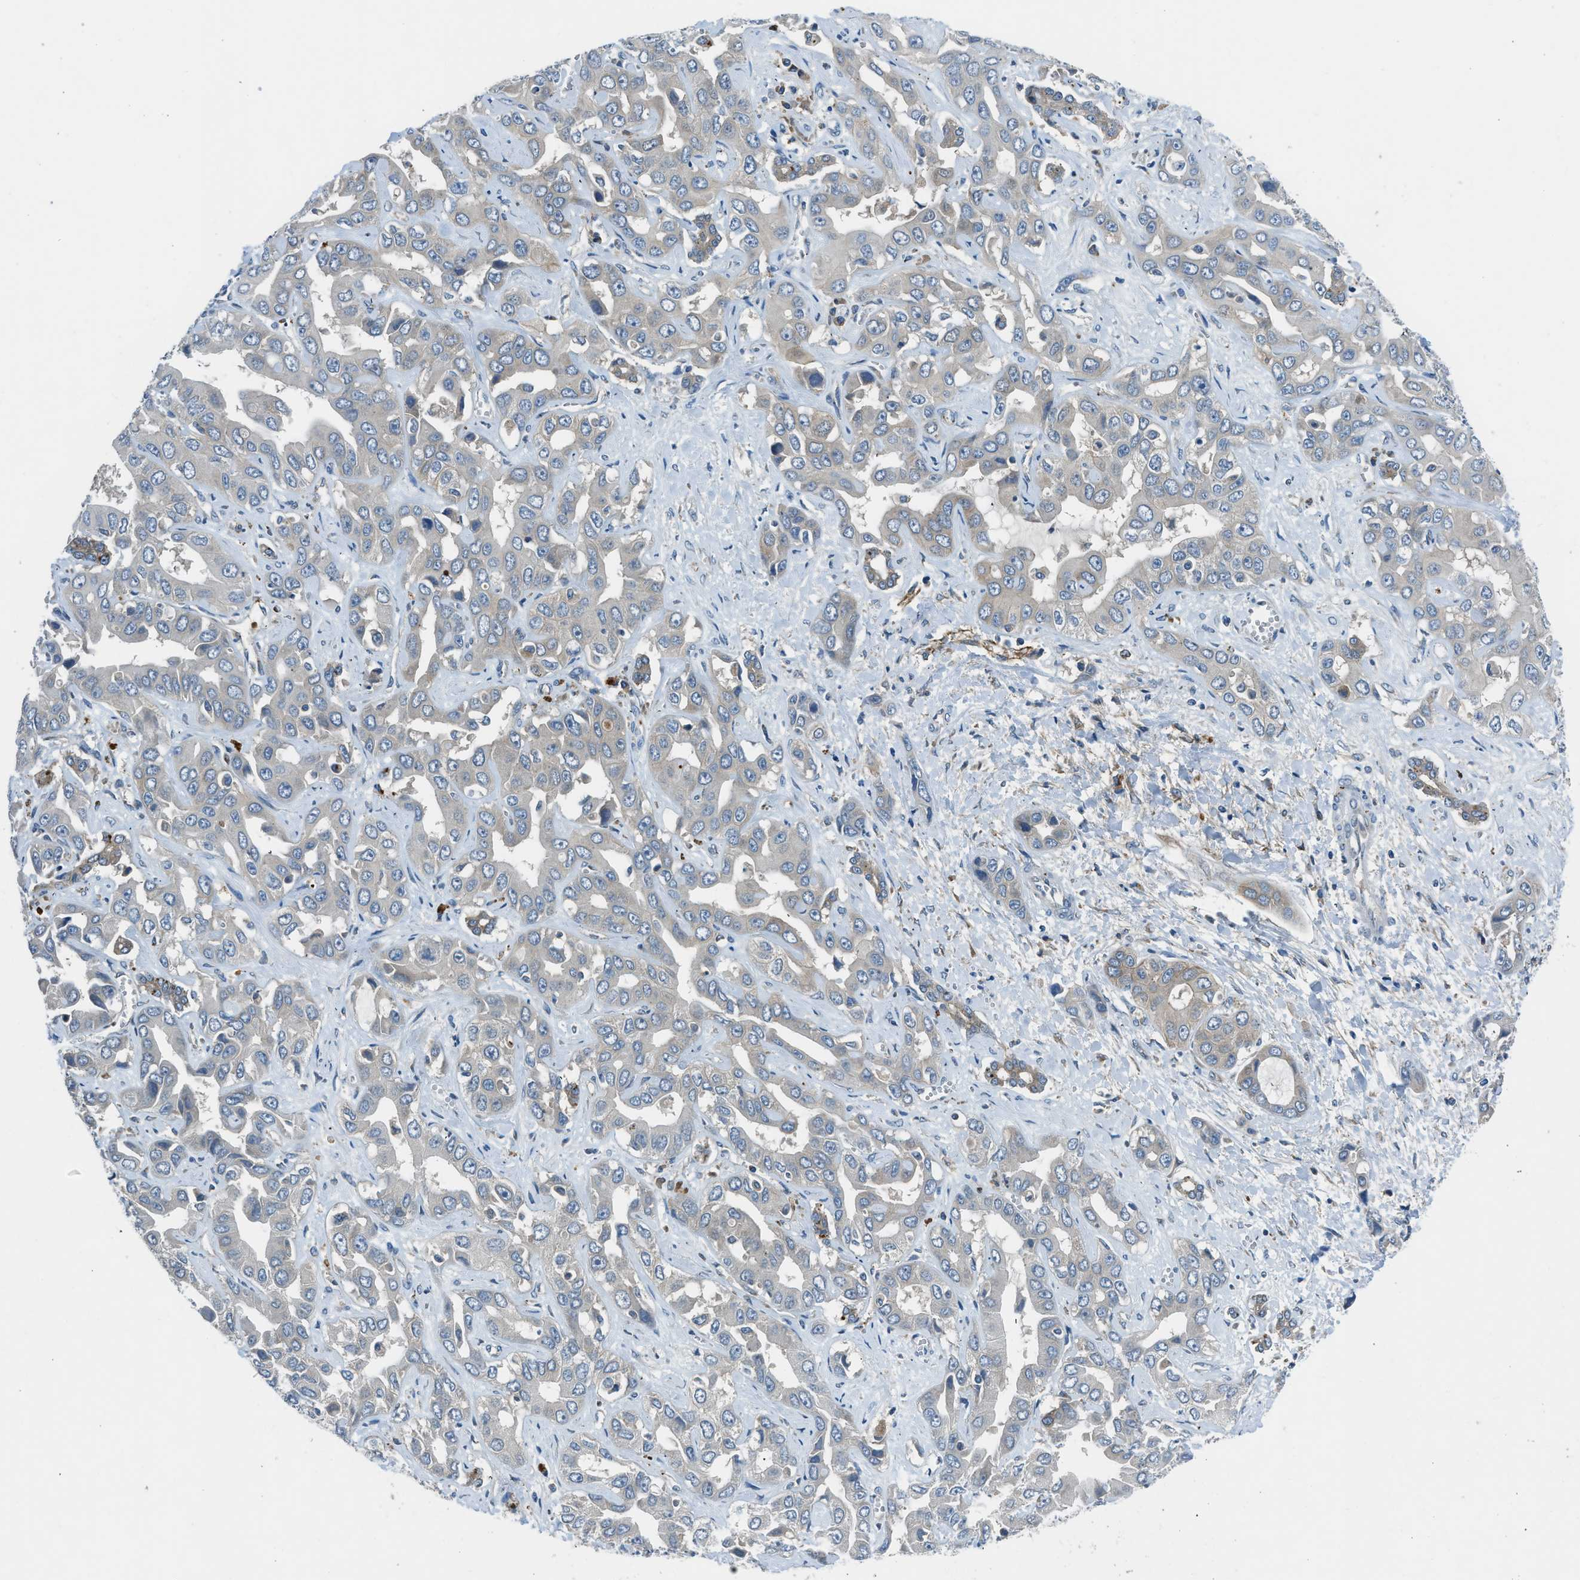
{"staining": {"intensity": "weak", "quantity": "<25%", "location": "cytoplasmic/membranous"}, "tissue": "liver cancer", "cell_type": "Tumor cells", "image_type": "cancer", "snomed": [{"axis": "morphology", "description": "Cholangiocarcinoma"}, {"axis": "topography", "description": "Liver"}], "caption": "Immunohistochemistry (IHC) of liver cancer (cholangiocarcinoma) displays no staining in tumor cells.", "gene": "BMP1", "patient": {"sex": "female", "age": 52}}